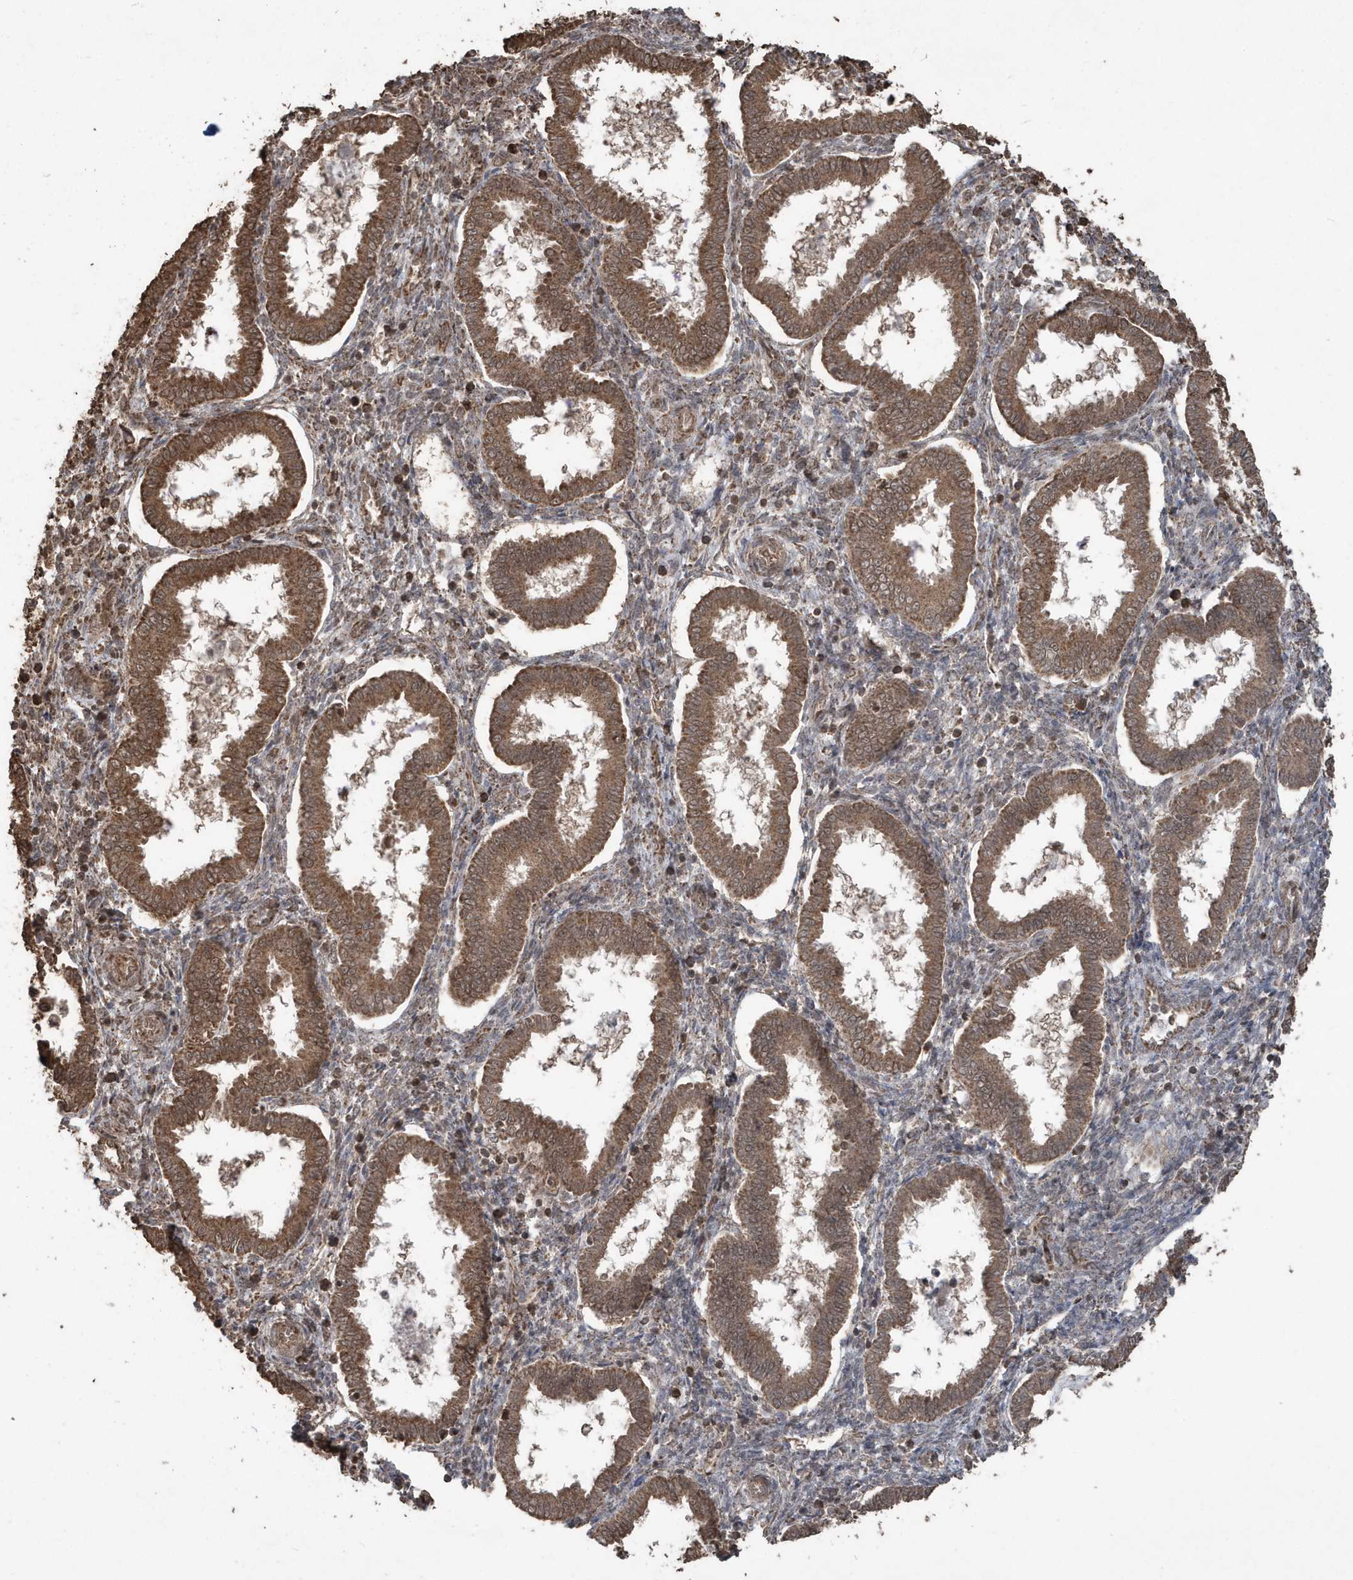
{"staining": {"intensity": "moderate", "quantity": "25%-75%", "location": "cytoplasmic/membranous"}, "tissue": "endometrium", "cell_type": "Cells in endometrial stroma", "image_type": "normal", "snomed": [{"axis": "morphology", "description": "Normal tissue, NOS"}, {"axis": "topography", "description": "Endometrium"}], "caption": "Protein staining of normal endometrium exhibits moderate cytoplasmic/membranous expression in approximately 25%-75% of cells in endometrial stroma. (brown staining indicates protein expression, while blue staining denotes nuclei).", "gene": "PAXBP1", "patient": {"sex": "female", "age": 24}}